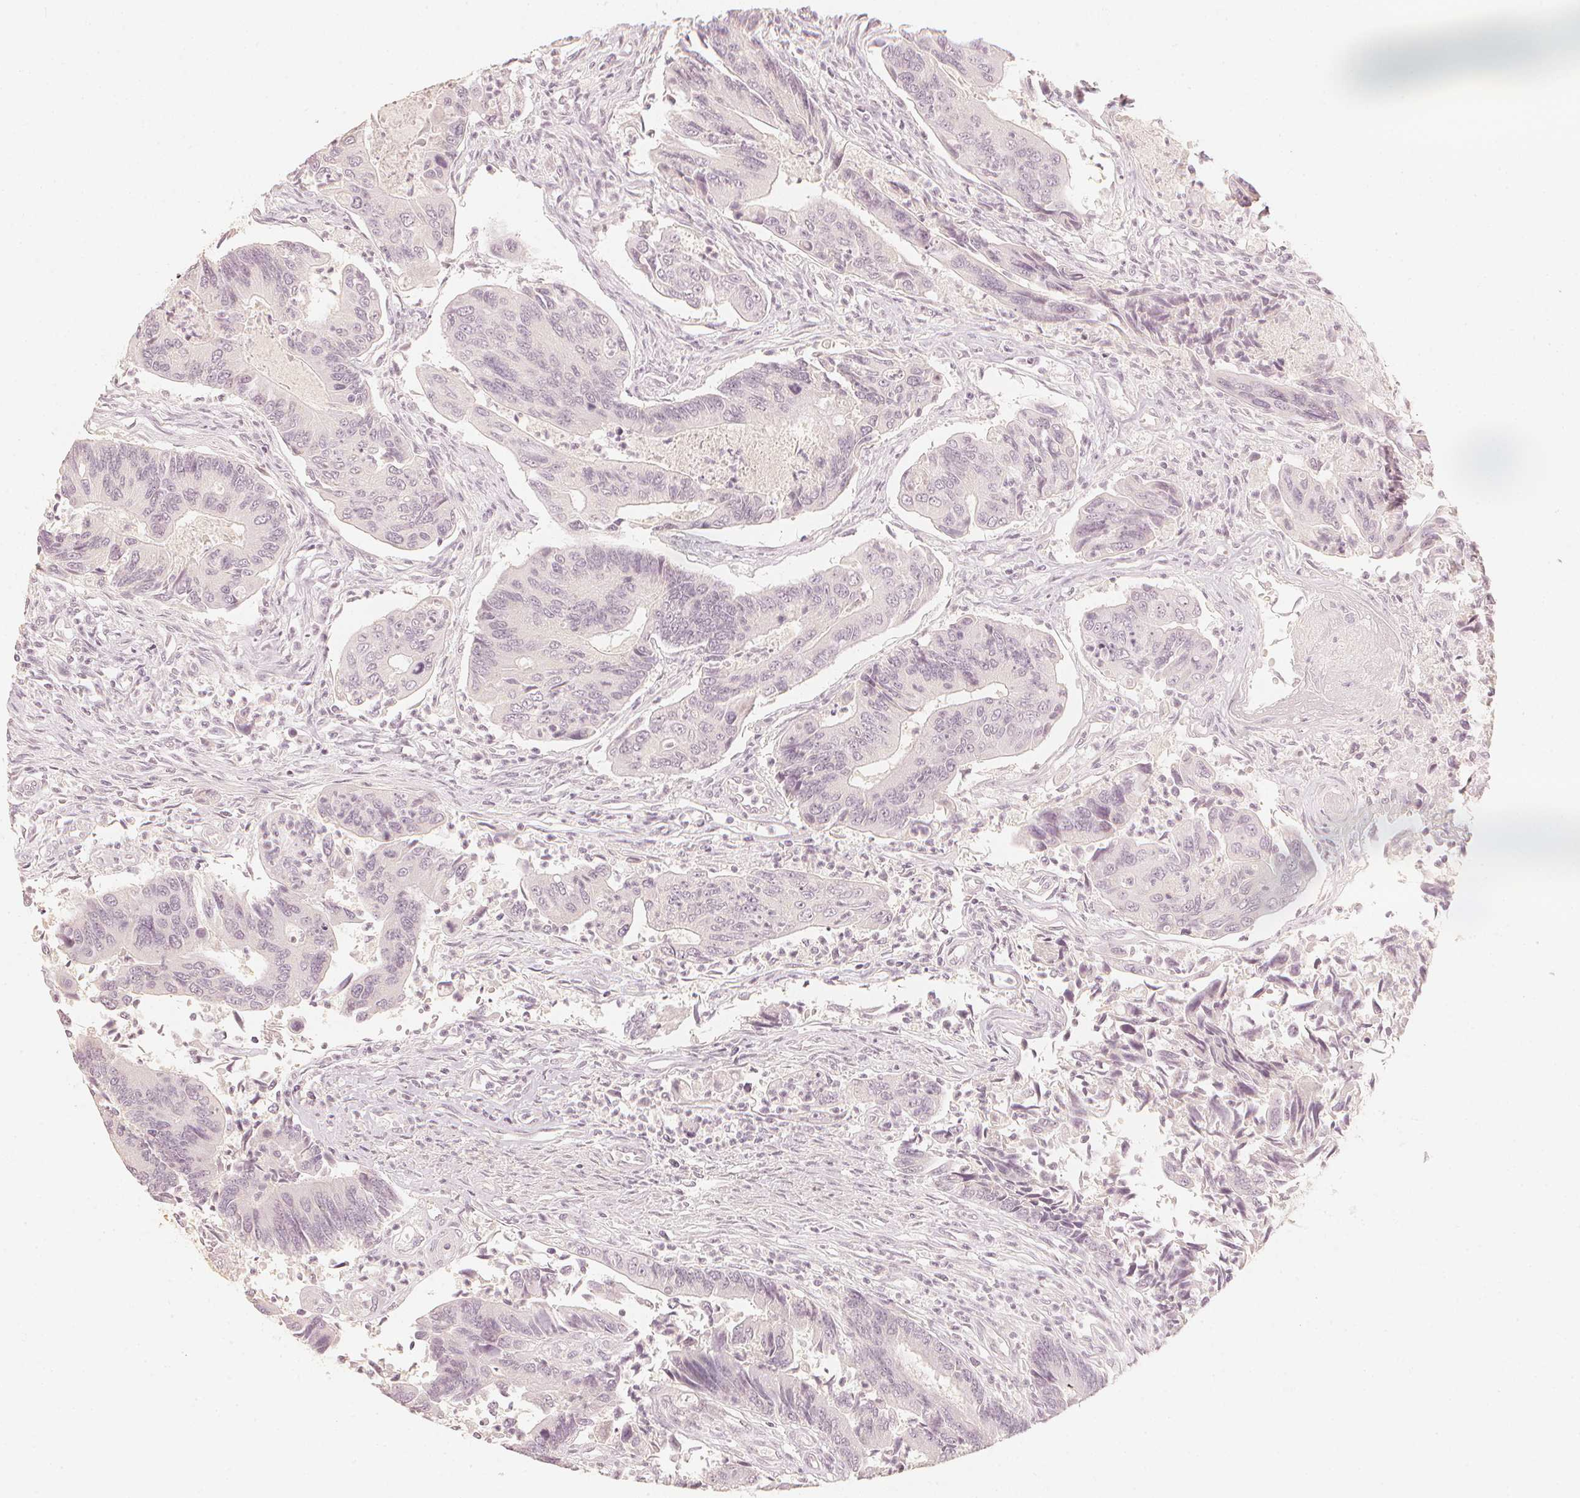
{"staining": {"intensity": "negative", "quantity": "none", "location": "none"}, "tissue": "colorectal cancer", "cell_type": "Tumor cells", "image_type": "cancer", "snomed": [{"axis": "morphology", "description": "Adenocarcinoma, NOS"}, {"axis": "topography", "description": "Colon"}], "caption": "Immunohistochemistry (IHC) image of neoplastic tissue: human adenocarcinoma (colorectal) stained with DAB demonstrates no significant protein expression in tumor cells.", "gene": "CALB1", "patient": {"sex": "female", "age": 67}}